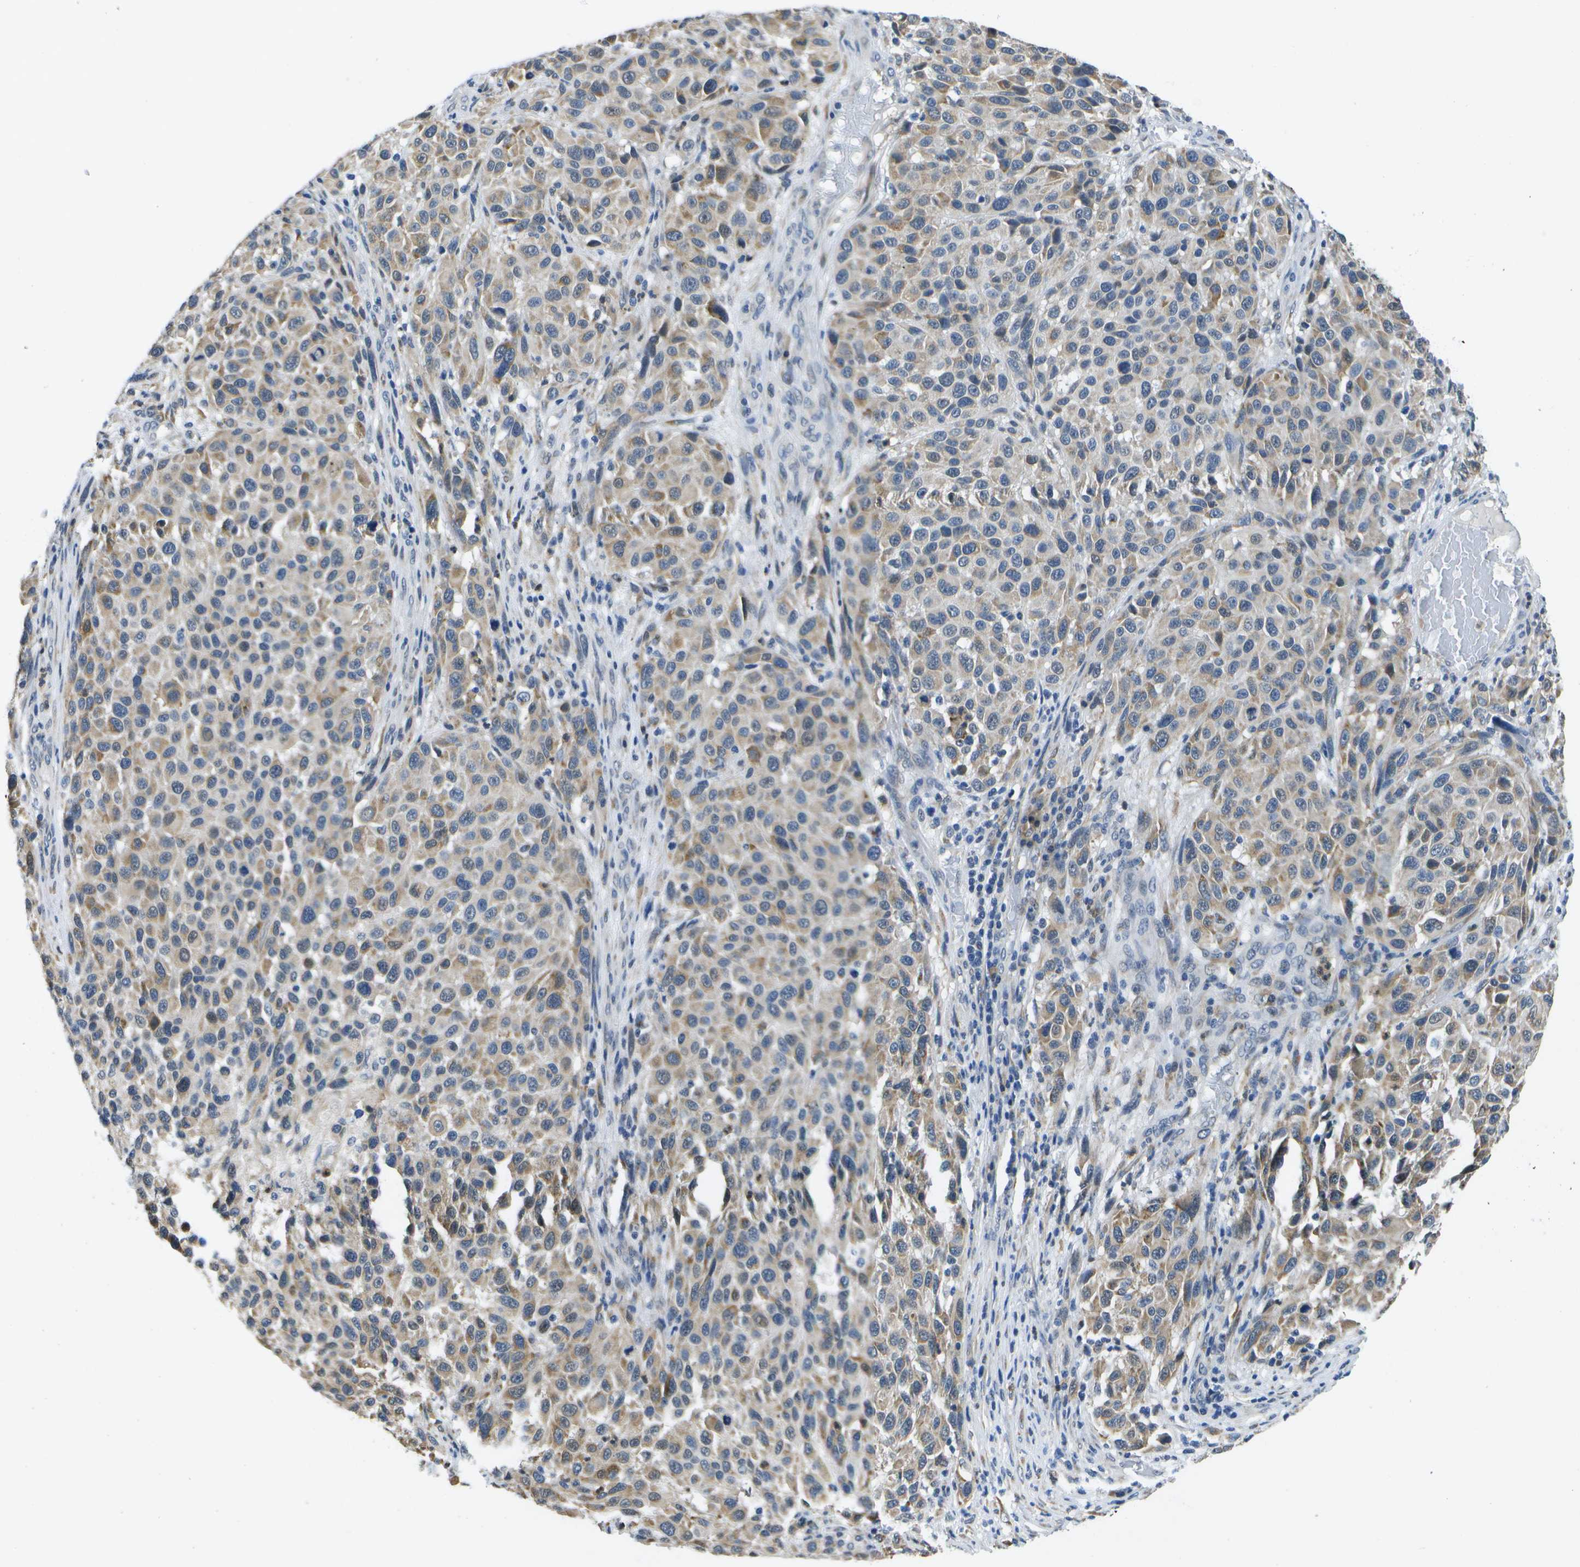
{"staining": {"intensity": "moderate", "quantity": "25%-75%", "location": "cytoplasmic/membranous"}, "tissue": "melanoma", "cell_type": "Tumor cells", "image_type": "cancer", "snomed": [{"axis": "morphology", "description": "Malignant melanoma, Metastatic site"}, {"axis": "topography", "description": "Lymph node"}], "caption": "Malignant melanoma (metastatic site) stained with immunohistochemistry shows moderate cytoplasmic/membranous expression in about 25%-75% of tumor cells. Immunohistochemistry (ihc) stains the protein in brown and the nuclei are stained blue.", "gene": "DSE", "patient": {"sex": "male", "age": 61}}